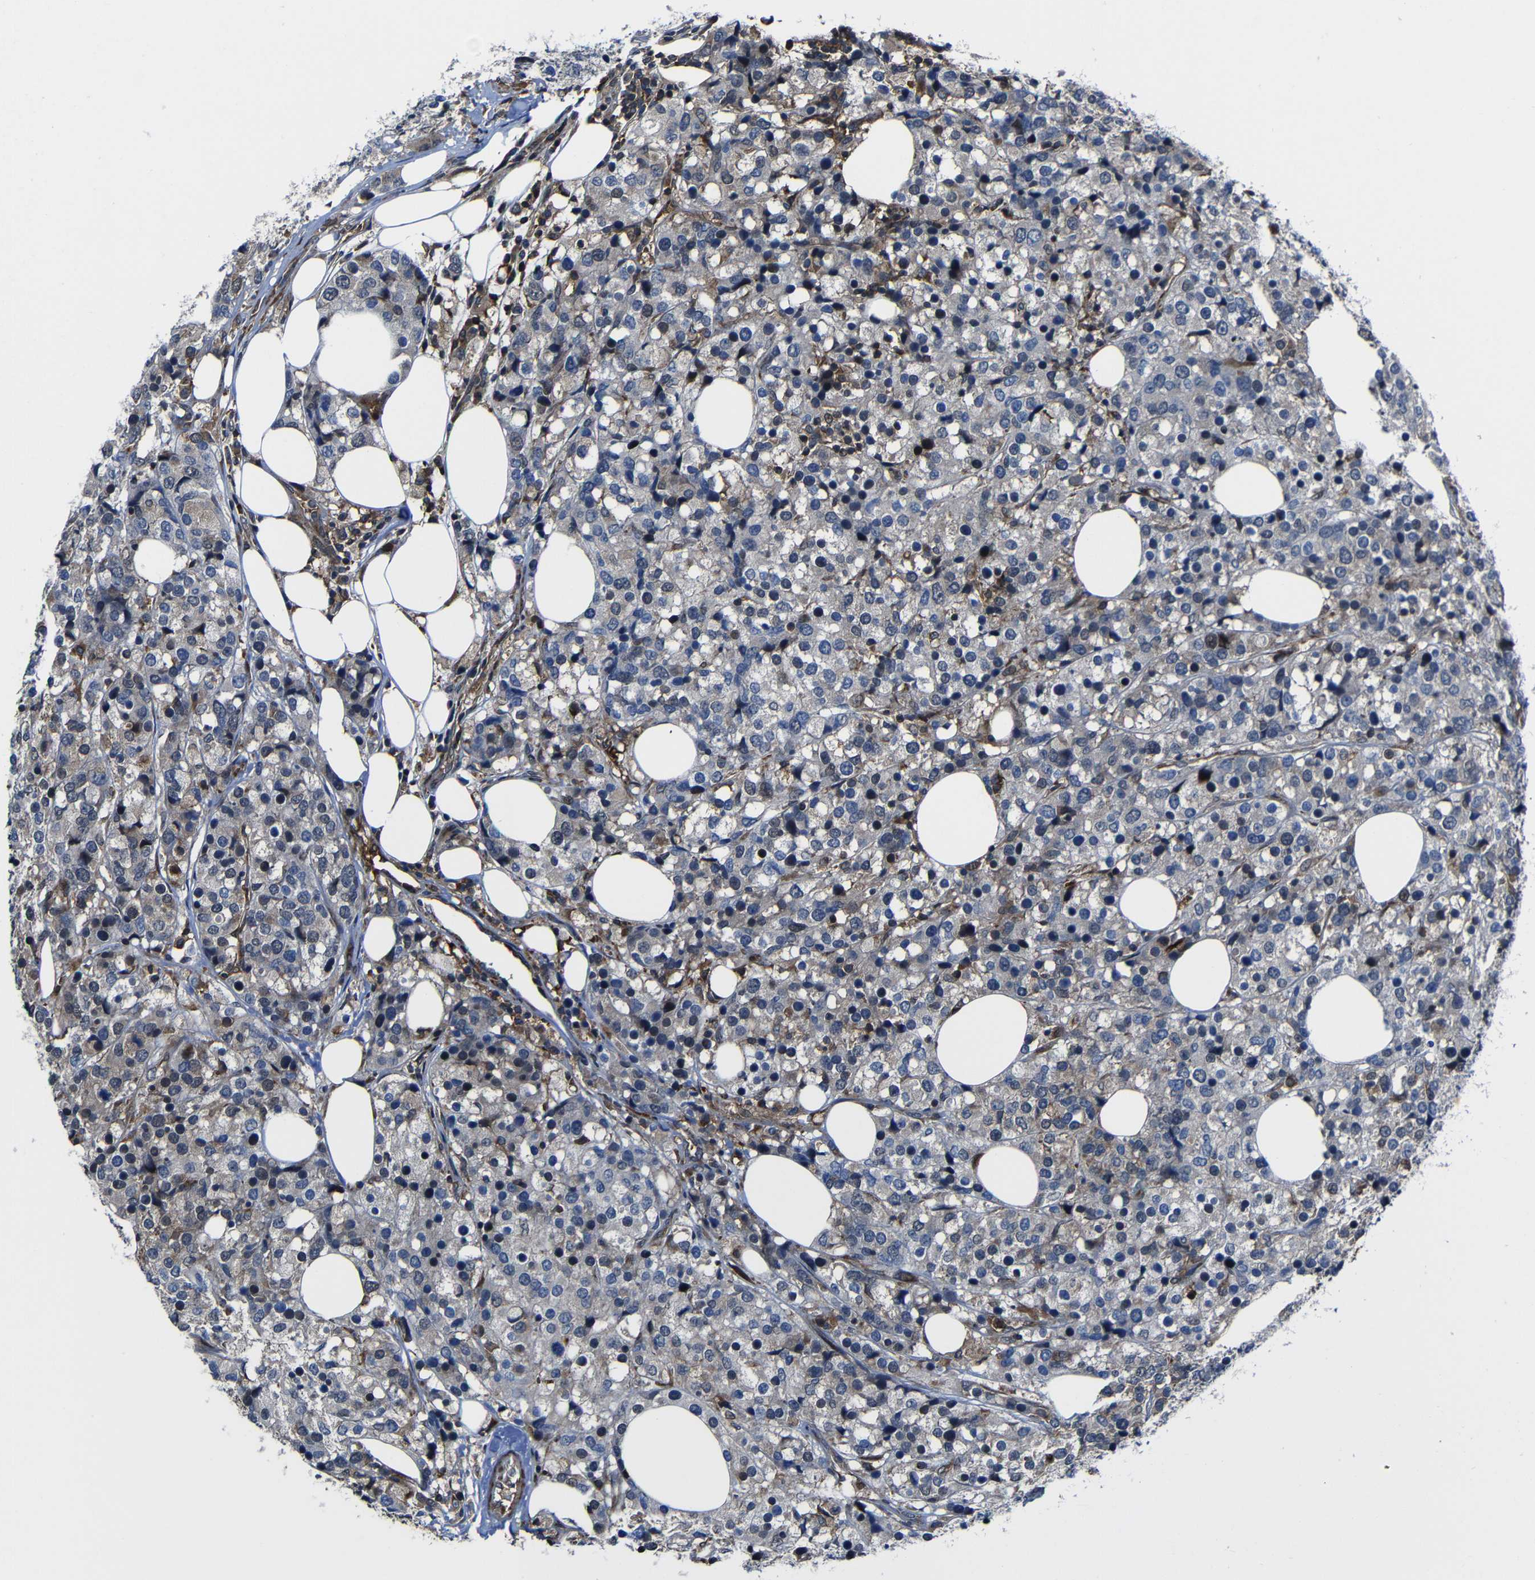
{"staining": {"intensity": "weak", "quantity": "<25%", "location": "cytoplasmic/membranous"}, "tissue": "breast cancer", "cell_type": "Tumor cells", "image_type": "cancer", "snomed": [{"axis": "morphology", "description": "Lobular carcinoma"}, {"axis": "topography", "description": "Breast"}], "caption": "IHC histopathology image of neoplastic tissue: breast lobular carcinoma stained with DAB (3,3'-diaminobenzidine) demonstrates no significant protein staining in tumor cells.", "gene": "KIAA0513", "patient": {"sex": "female", "age": 59}}